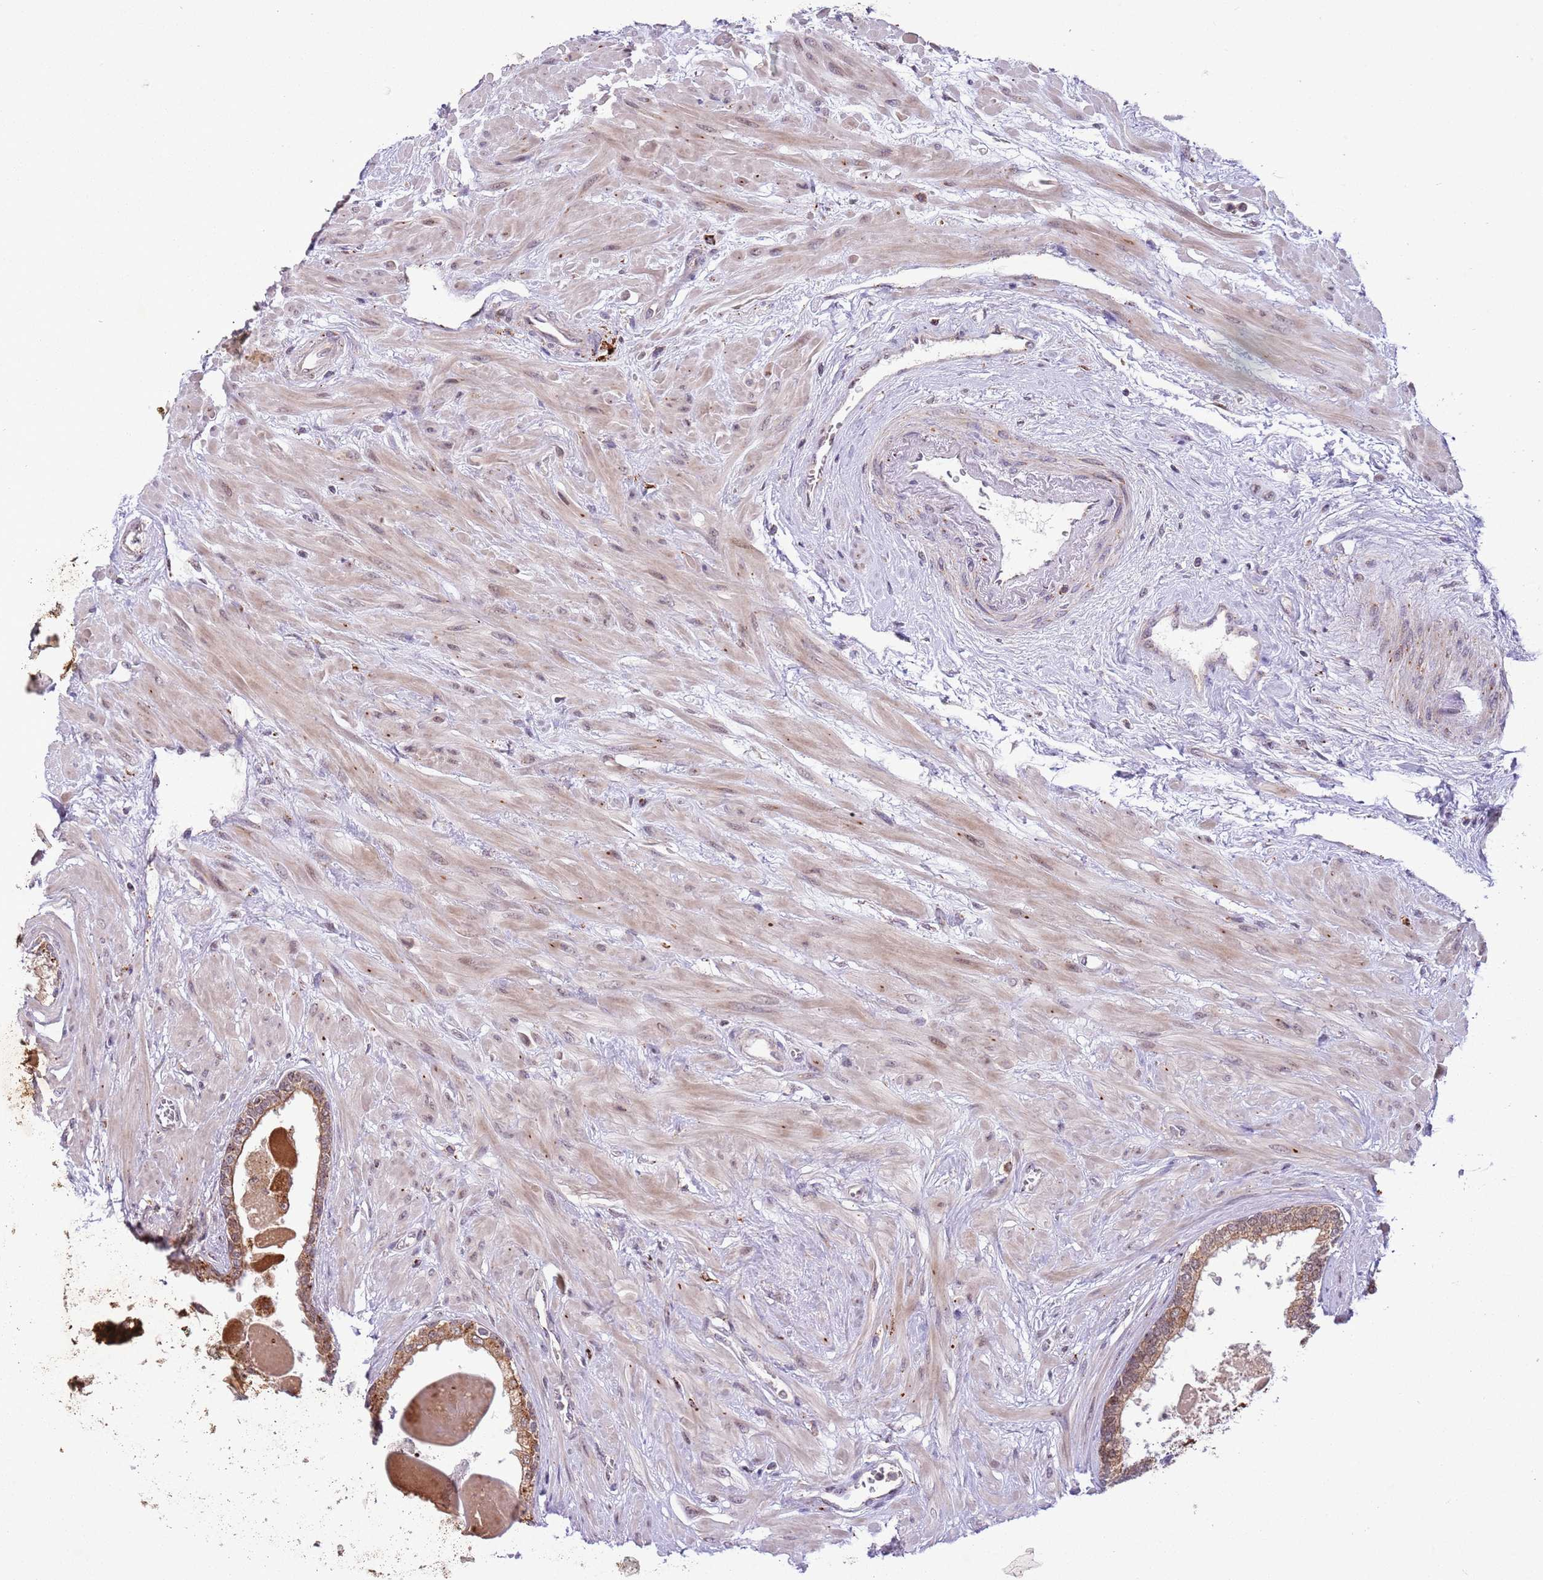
{"staining": {"intensity": "moderate", "quantity": ">75%", "location": "cytoplasmic/membranous"}, "tissue": "prostate", "cell_type": "Glandular cells", "image_type": "normal", "snomed": [{"axis": "morphology", "description": "Normal tissue, NOS"}, {"axis": "topography", "description": "Prostate"}], "caption": "This is an image of IHC staining of normal prostate, which shows moderate positivity in the cytoplasmic/membranous of glandular cells.", "gene": "TRIM27", "patient": {"sex": "male", "age": 57}}